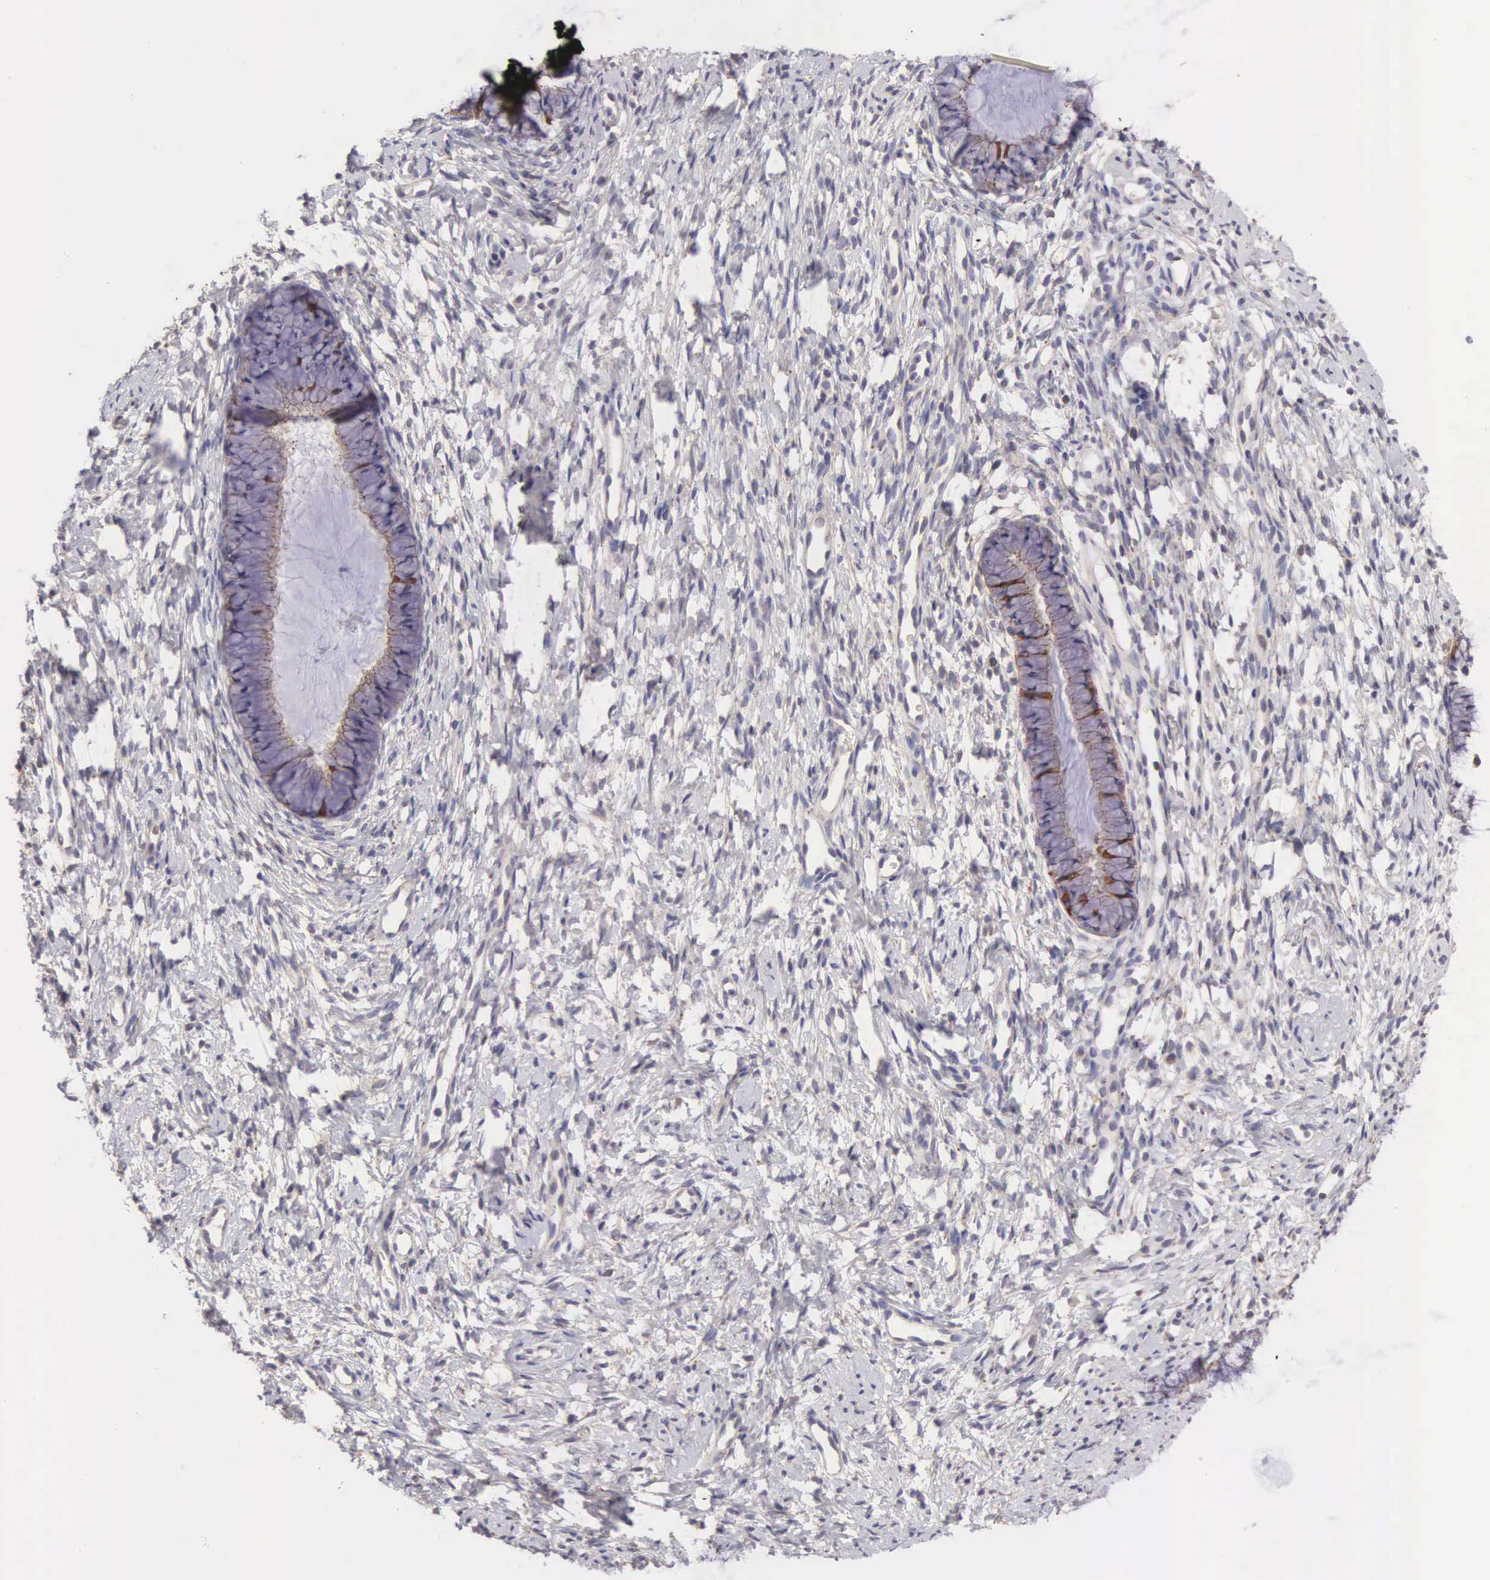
{"staining": {"intensity": "weak", "quantity": "<25%", "location": "cytoplasmic/membranous"}, "tissue": "cervix", "cell_type": "Glandular cells", "image_type": "normal", "snomed": [{"axis": "morphology", "description": "Normal tissue, NOS"}, {"axis": "topography", "description": "Cervix"}], "caption": "Immunohistochemistry (IHC) of unremarkable human cervix exhibits no expression in glandular cells.", "gene": "TXLNG", "patient": {"sex": "female", "age": 82}}